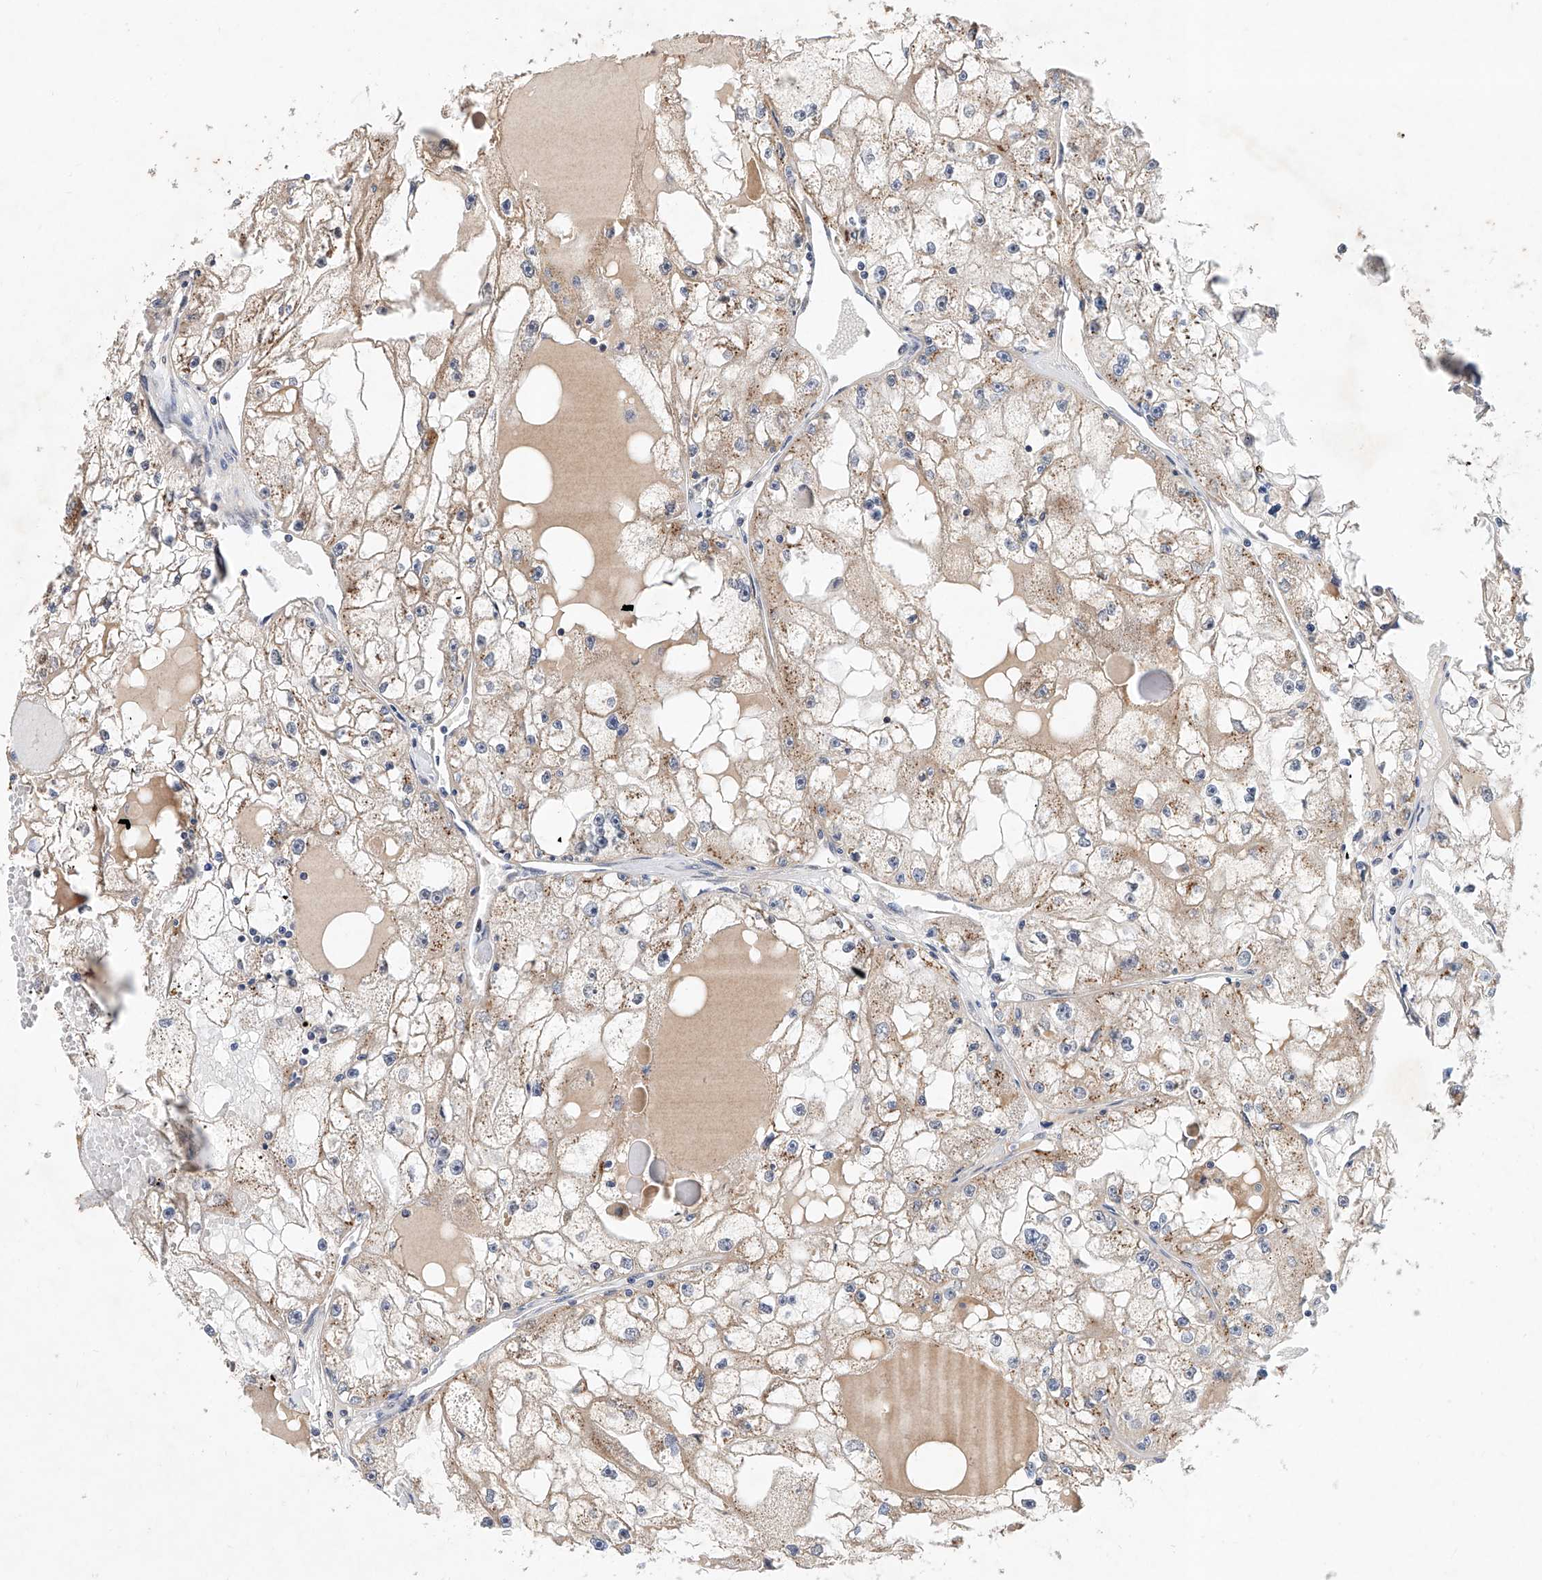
{"staining": {"intensity": "weak", "quantity": ">75%", "location": "cytoplasmic/membranous"}, "tissue": "renal cancer", "cell_type": "Tumor cells", "image_type": "cancer", "snomed": [{"axis": "morphology", "description": "Adenocarcinoma, NOS"}, {"axis": "topography", "description": "Kidney"}], "caption": "Protein staining shows weak cytoplasmic/membranous staining in approximately >75% of tumor cells in adenocarcinoma (renal).", "gene": "MFSD4B", "patient": {"sex": "male", "age": 56}}